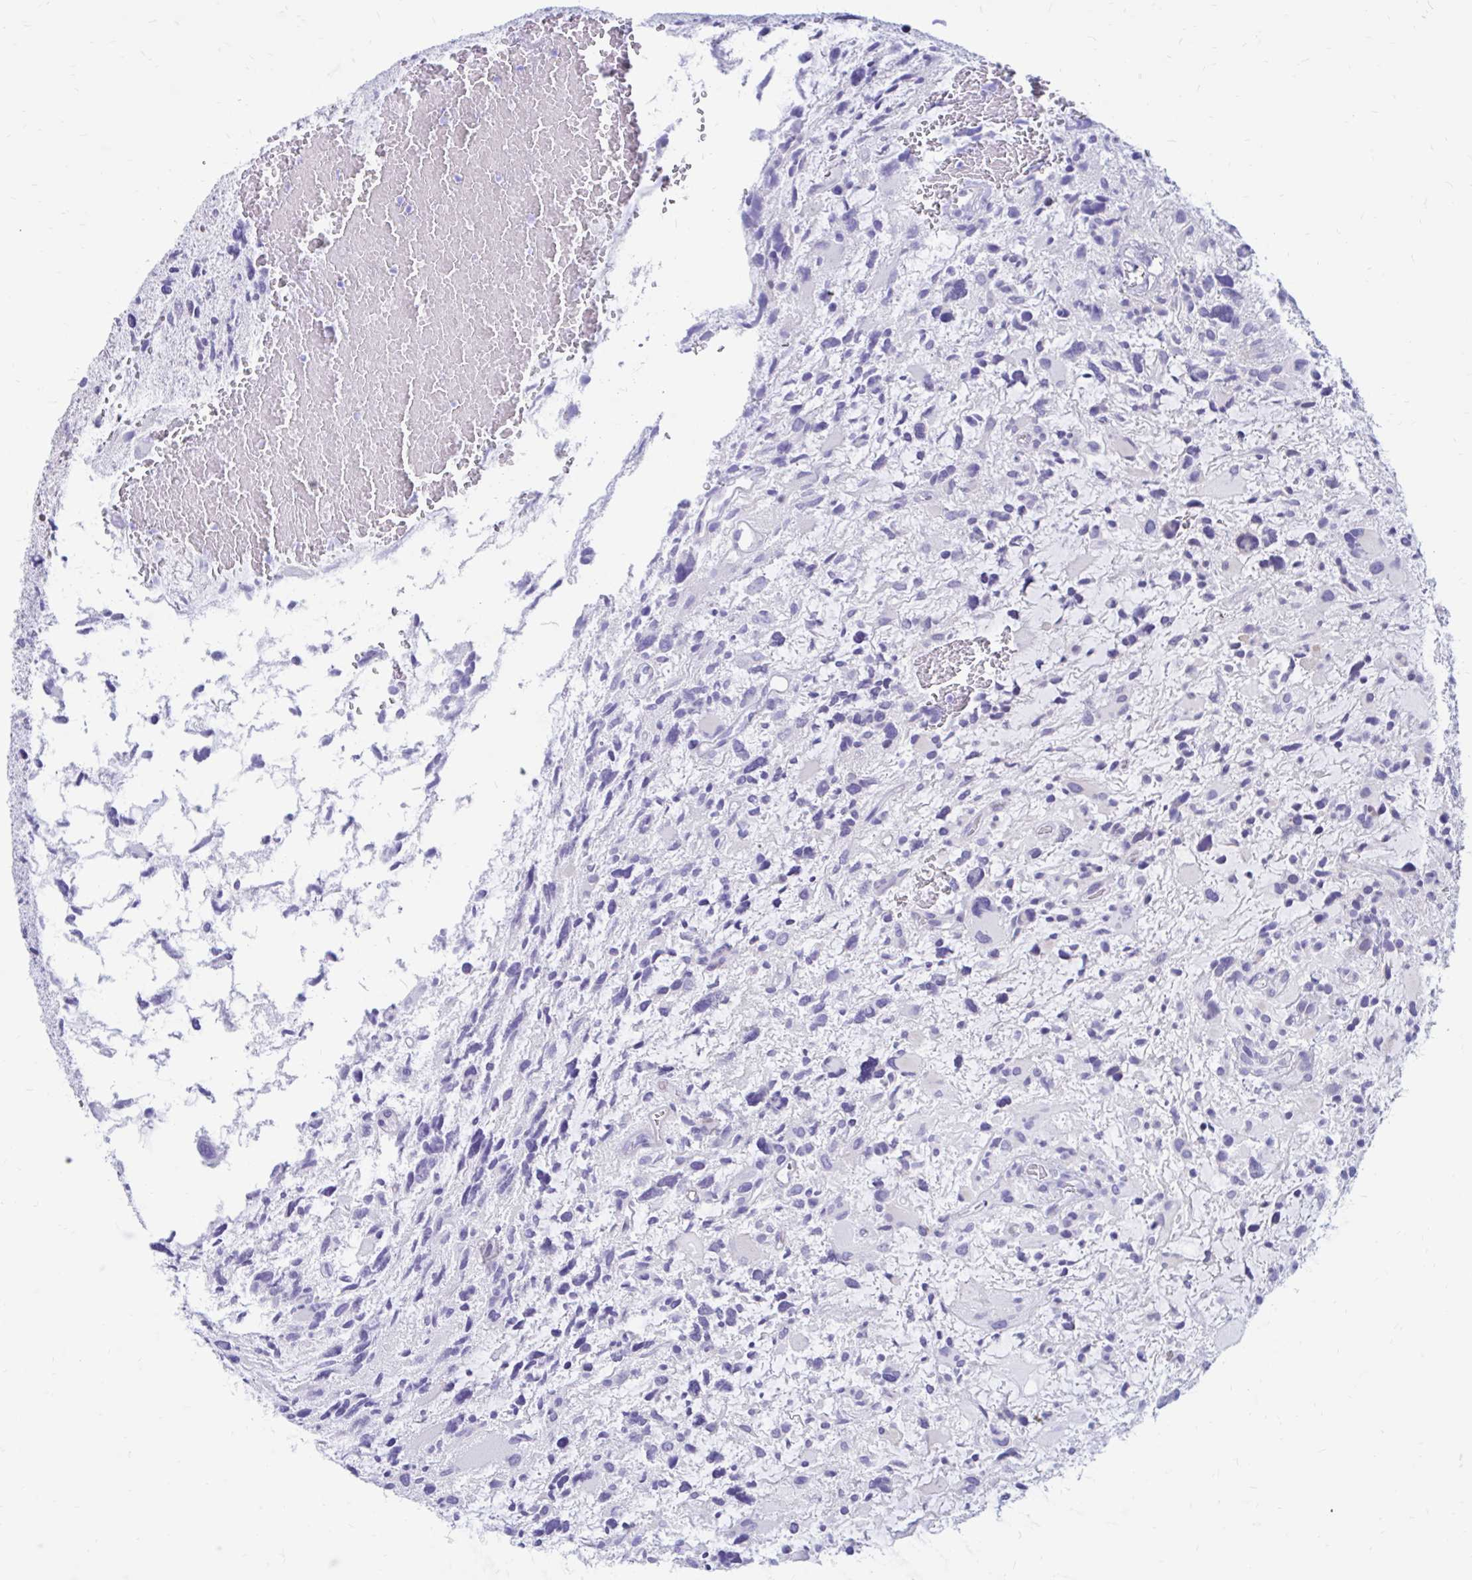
{"staining": {"intensity": "negative", "quantity": "none", "location": "none"}, "tissue": "glioma", "cell_type": "Tumor cells", "image_type": "cancer", "snomed": [{"axis": "morphology", "description": "Glioma, malignant, High grade"}, {"axis": "topography", "description": "Brain"}], "caption": "DAB immunohistochemical staining of malignant glioma (high-grade) exhibits no significant staining in tumor cells.", "gene": "IGSF5", "patient": {"sex": "female", "age": 11}}